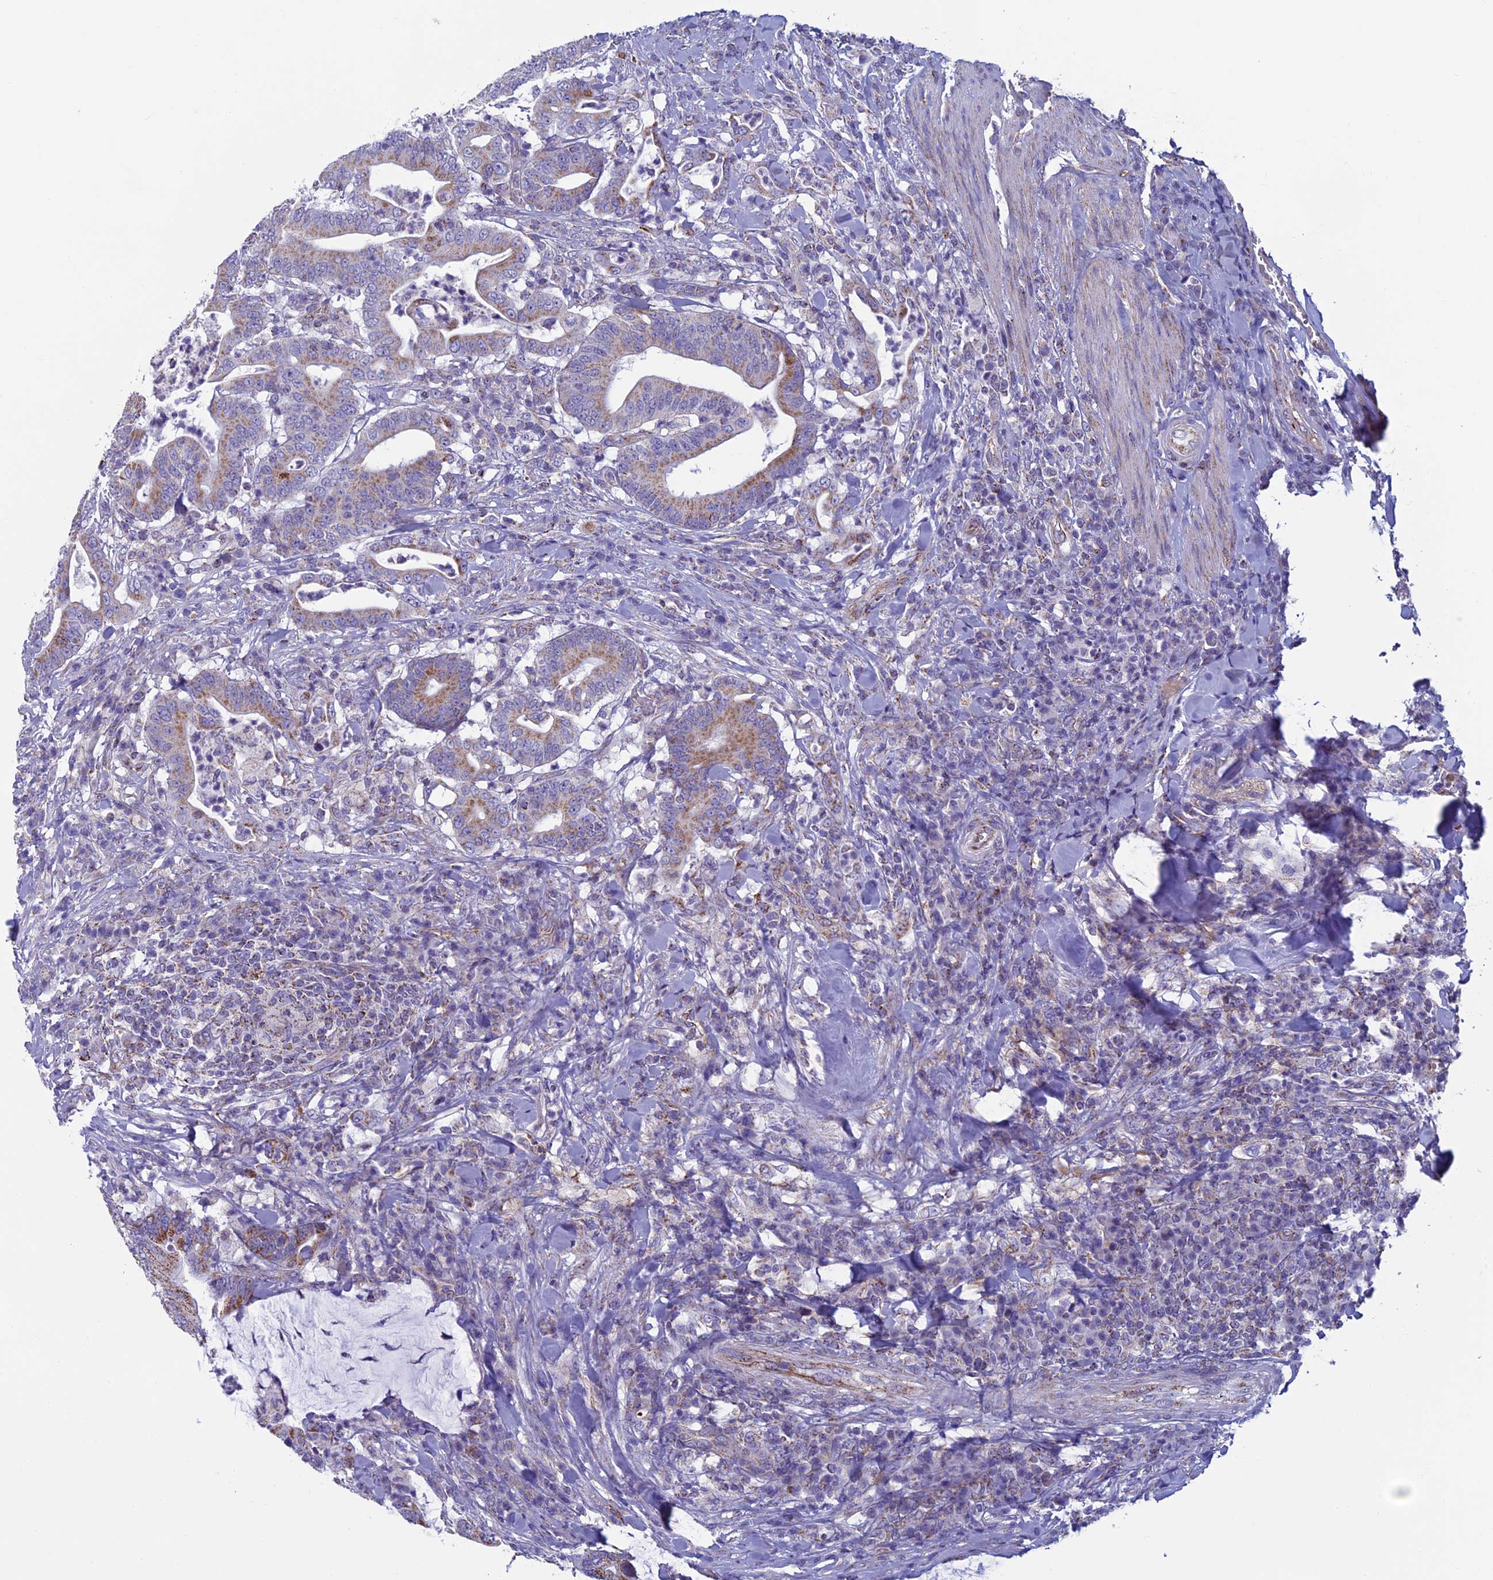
{"staining": {"intensity": "moderate", "quantity": ">75%", "location": "cytoplasmic/membranous"}, "tissue": "colorectal cancer", "cell_type": "Tumor cells", "image_type": "cancer", "snomed": [{"axis": "morphology", "description": "Adenocarcinoma, NOS"}, {"axis": "topography", "description": "Colon"}], "caption": "Human colorectal adenocarcinoma stained for a protein (brown) displays moderate cytoplasmic/membranous positive staining in about >75% of tumor cells.", "gene": "MFSD12", "patient": {"sex": "female", "age": 66}}